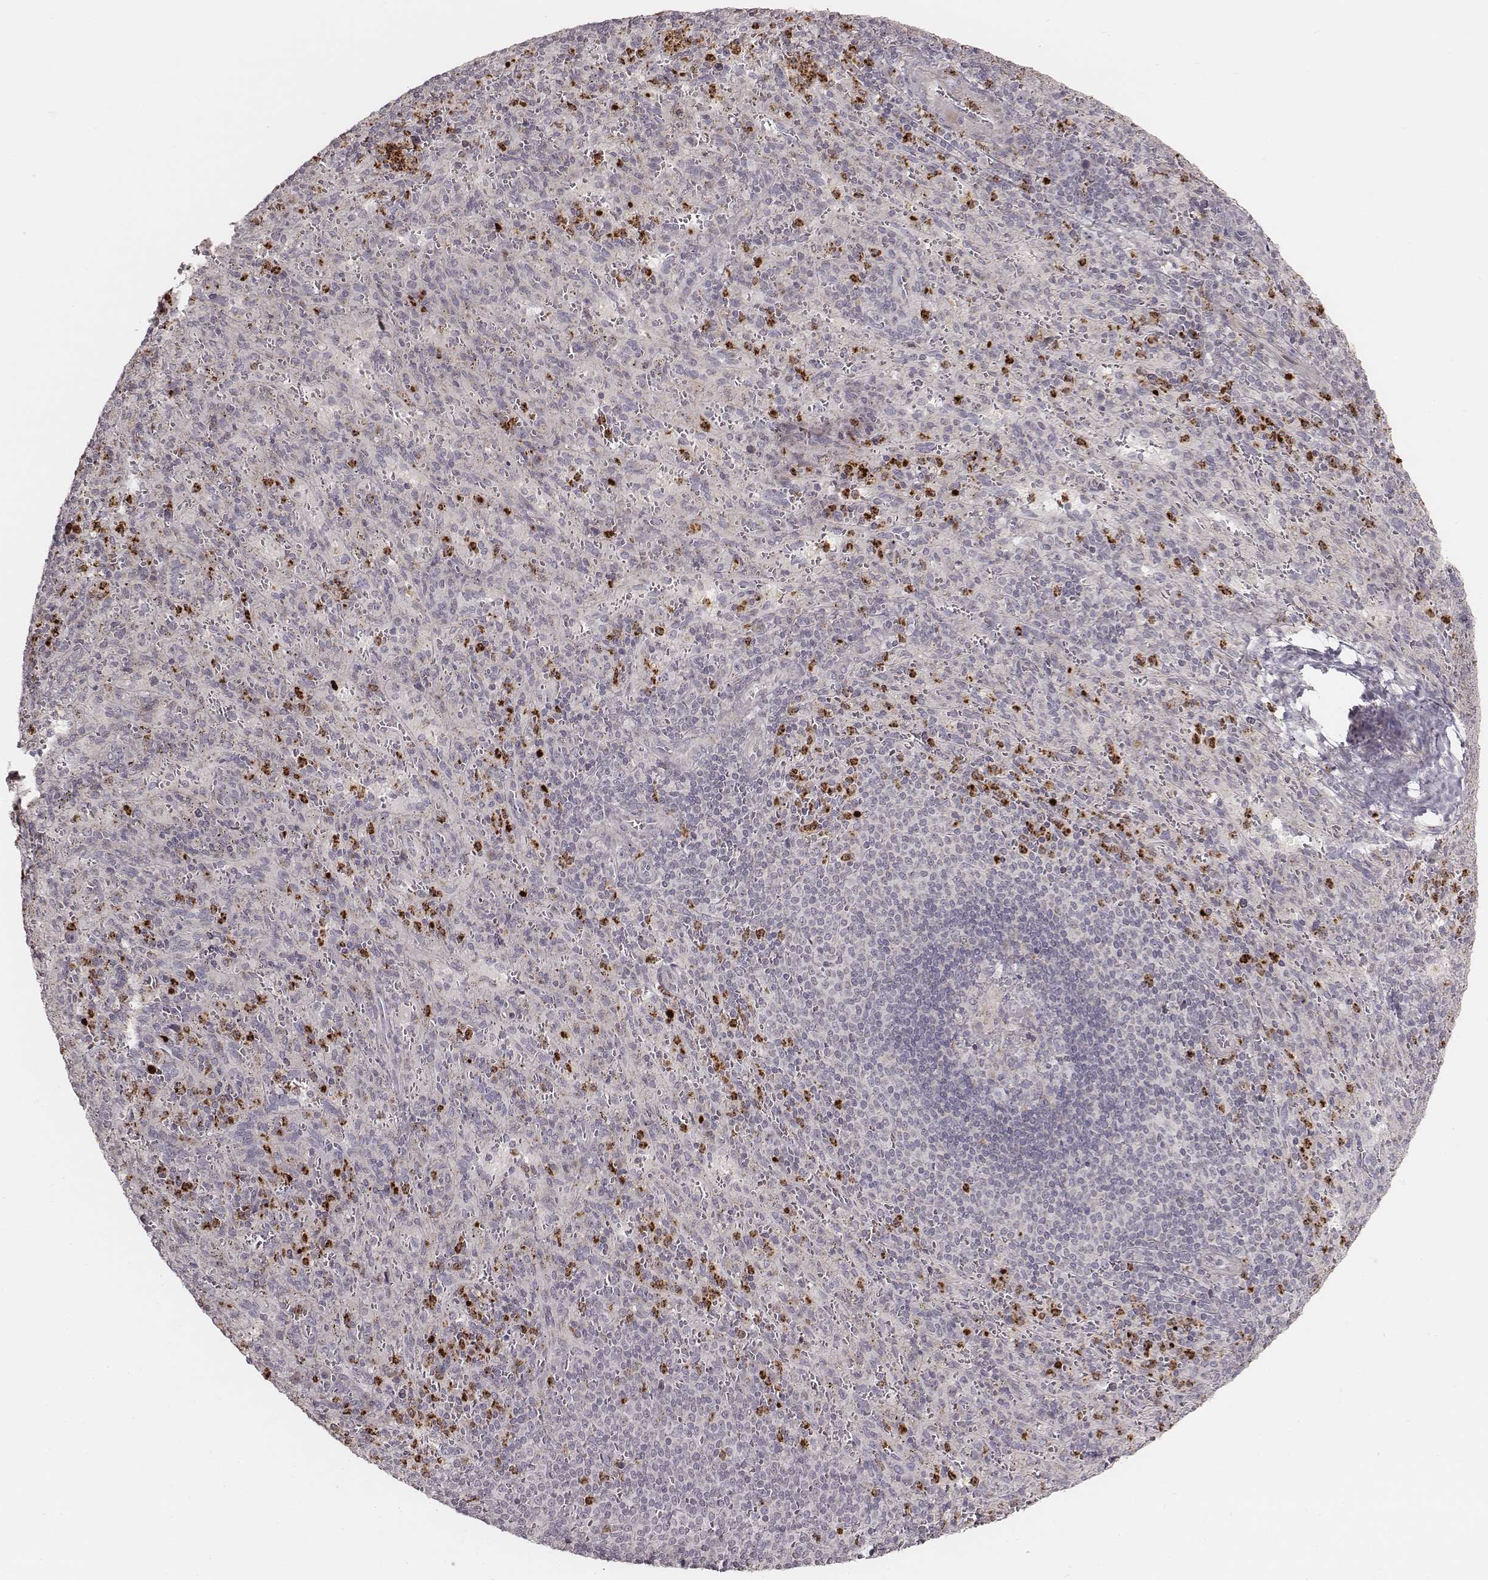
{"staining": {"intensity": "strong", "quantity": "<25%", "location": "cytoplasmic/membranous"}, "tissue": "spleen", "cell_type": "Cells in red pulp", "image_type": "normal", "snomed": [{"axis": "morphology", "description": "Normal tissue, NOS"}, {"axis": "topography", "description": "Spleen"}], "caption": "Immunohistochemistry (IHC) (DAB (3,3'-diaminobenzidine)) staining of normal human spleen exhibits strong cytoplasmic/membranous protein staining in about <25% of cells in red pulp. (IHC, brightfield microscopy, high magnification).", "gene": "ABCA7", "patient": {"sex": "male", "age": 57}}